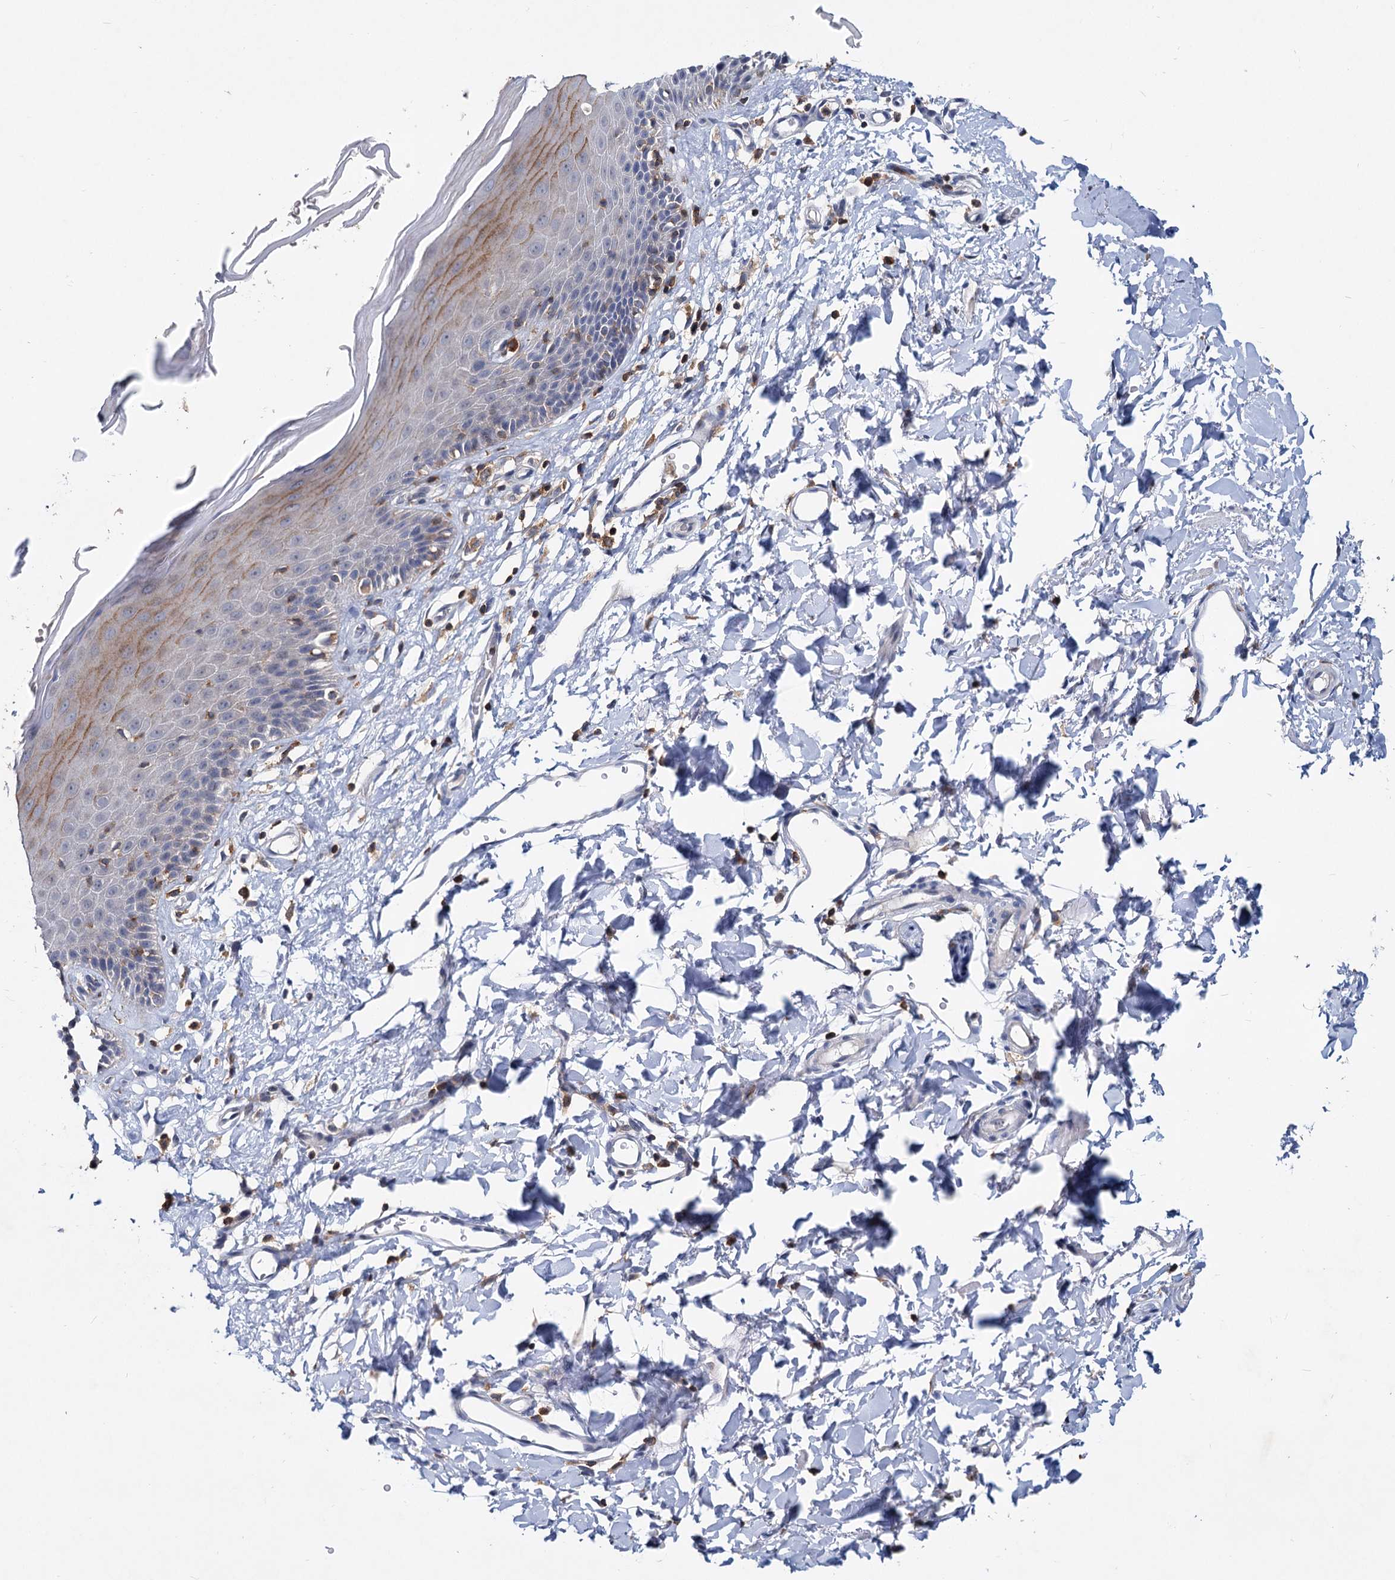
{"staining": {"intensity": "moderate", "quantity": "<25%", "location": "cytoplasmic/membranous"}, "tissue": "skin", "cell_type": "Epidermal cells", "image_type": "normal", "snomed": [{"axis": "morphology", "description": "Normal tissue, NOS"}, {"axis": "topography", "description": "Vulva"}], "caption": "Protein staining of normal skin shows moderate cytoplasmic/membranous positivity in about <25% of epidermal cells. (Stains: DAB (3,3'-diaminobenzidine) in brown, nuclei in blue, Microscopy: brightfield microscopy at high magnification).", "gene": "LRCH4", "patient": {"sex": "female", "age": 68}}